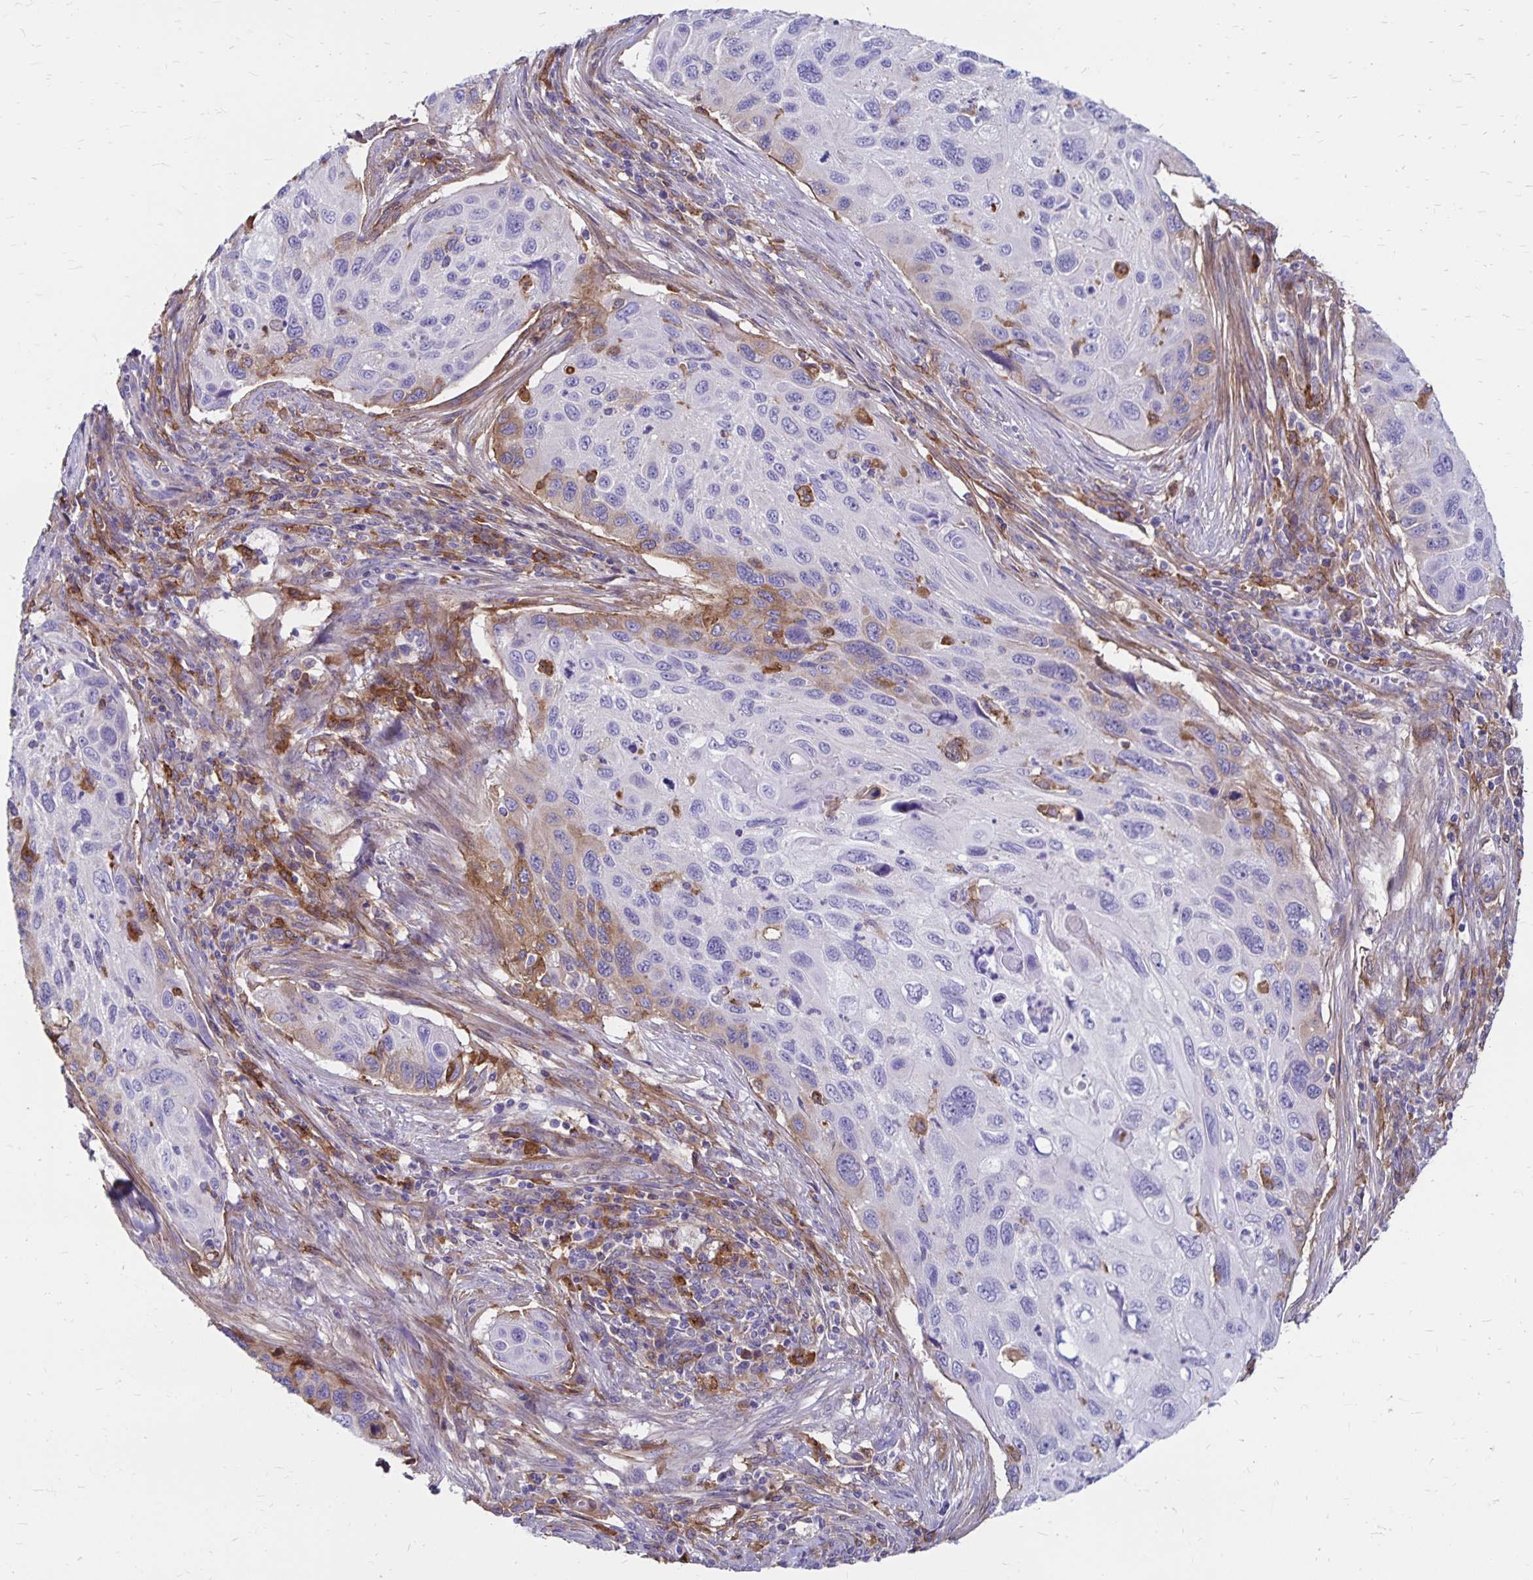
{"staining": {"intensity": "weak", "quantity": "<25%", "location": "cytoplasmic/membranous"}, "tissue": "cervical cancer", "cell_type": "Tumor cells", "image_type": "cancer", "snomed": [{"axis": "morphology", "description": "Squamous cell carcinoma, NOS"}, {"axis": "topography", "description": "Cervix"}], "caption": "Cervical squamous cell carcinoma stained for a protein using immunohistochemistry (IHC) reveals no staining tumor cells.", "gene": "TNS3", "patient": {"sex": "female", "age": 70}}